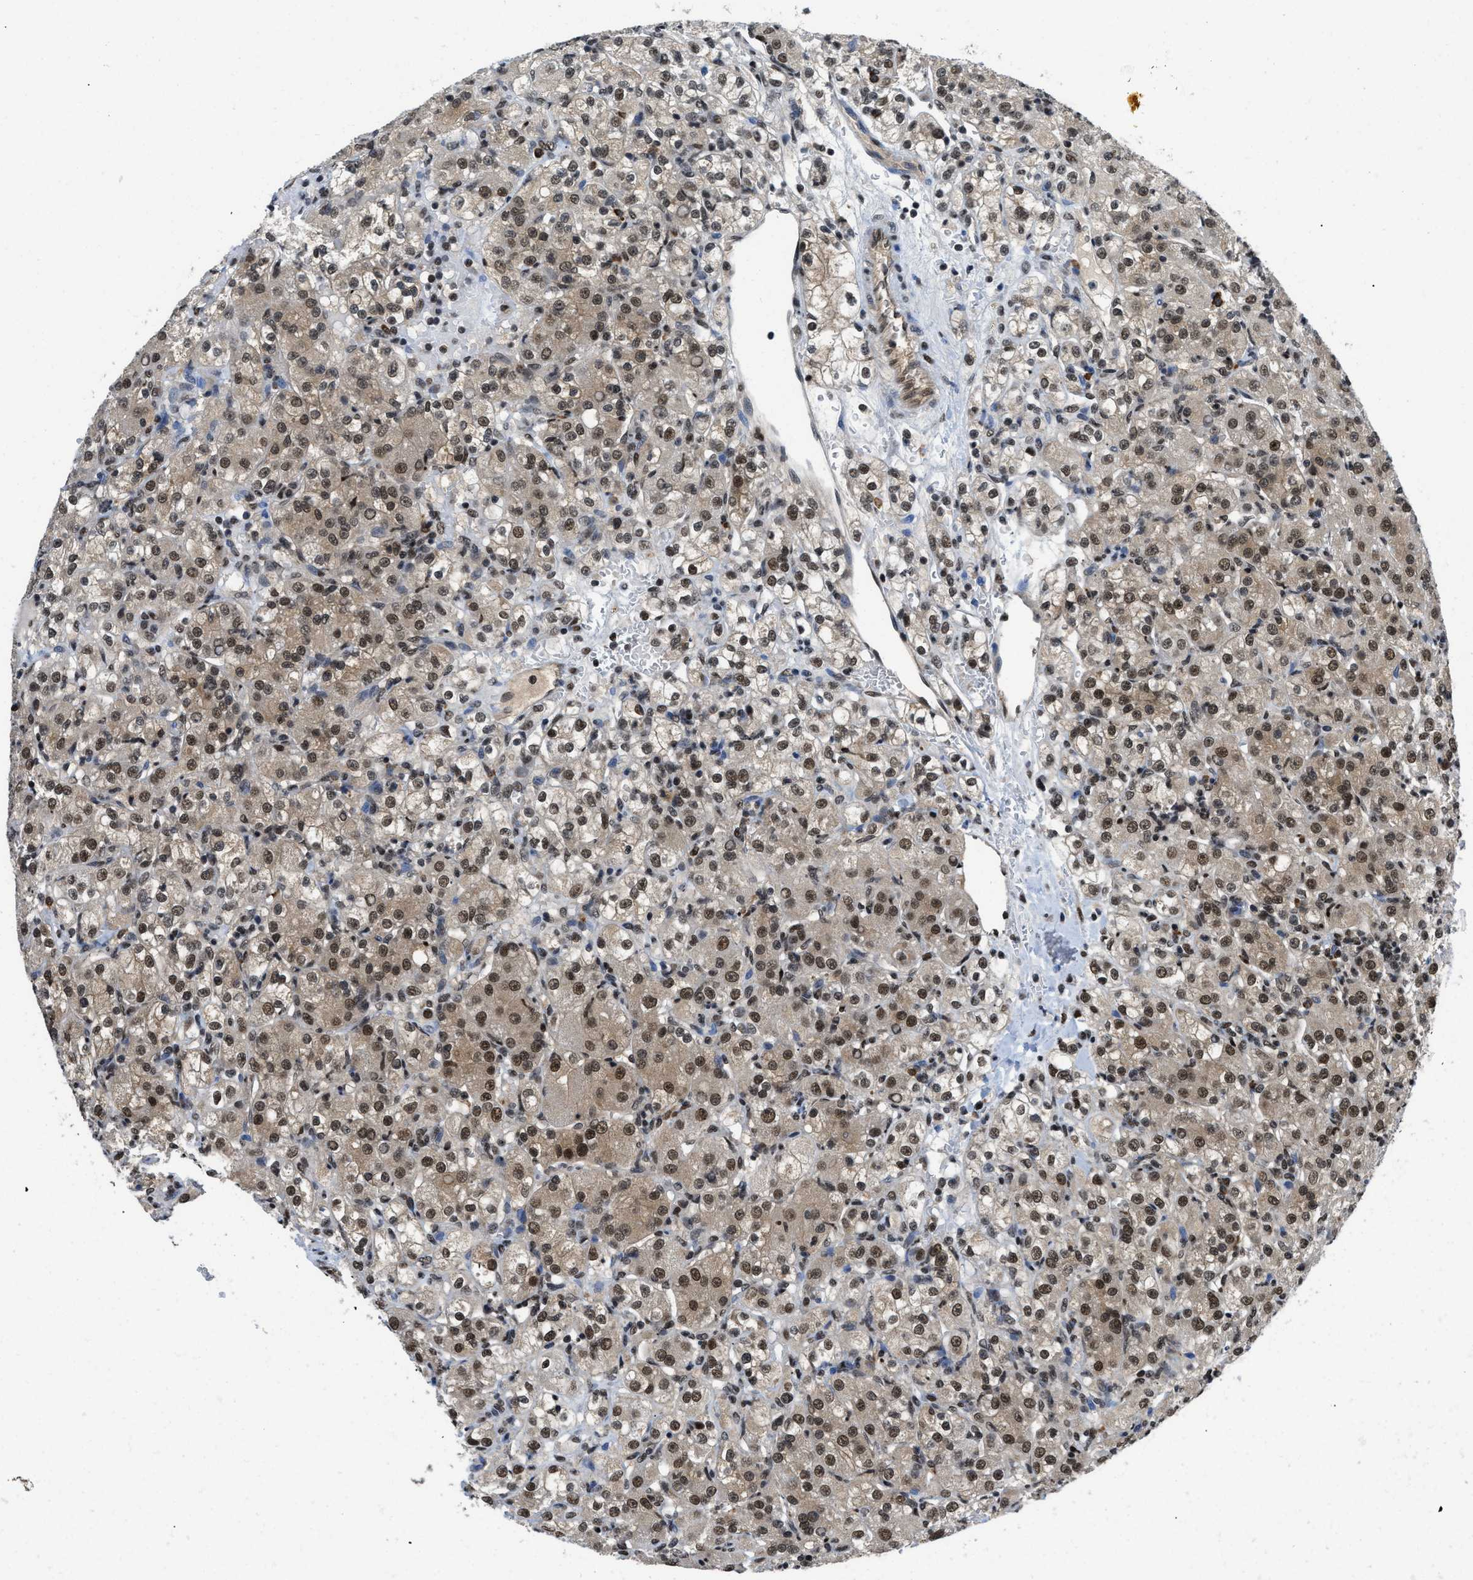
{"staining": {"intensity": "moderate", "quantity": "25%-75%", "location": "cytoplasmic/membranous,nuclear"}, "tissue": "renal cancer", "cell_type": "Tumor cells", "image_type": "cancer", "snomed": [{"axis": "morphology", "description": "Normal tissue, NOS"}, {"axis": "morphology", "description": "Adenocarcinoma, NOS"}, {"axis": "topography", "description": "Kidney"}], "caption": "Moderate cytoplasmic/membranous and nuclear expression is present in about 25%-75% of tumor cells in adenocarcinoma (renal).", "gene": "SAFB", "patient": {"sex": "male", "age": 61}}